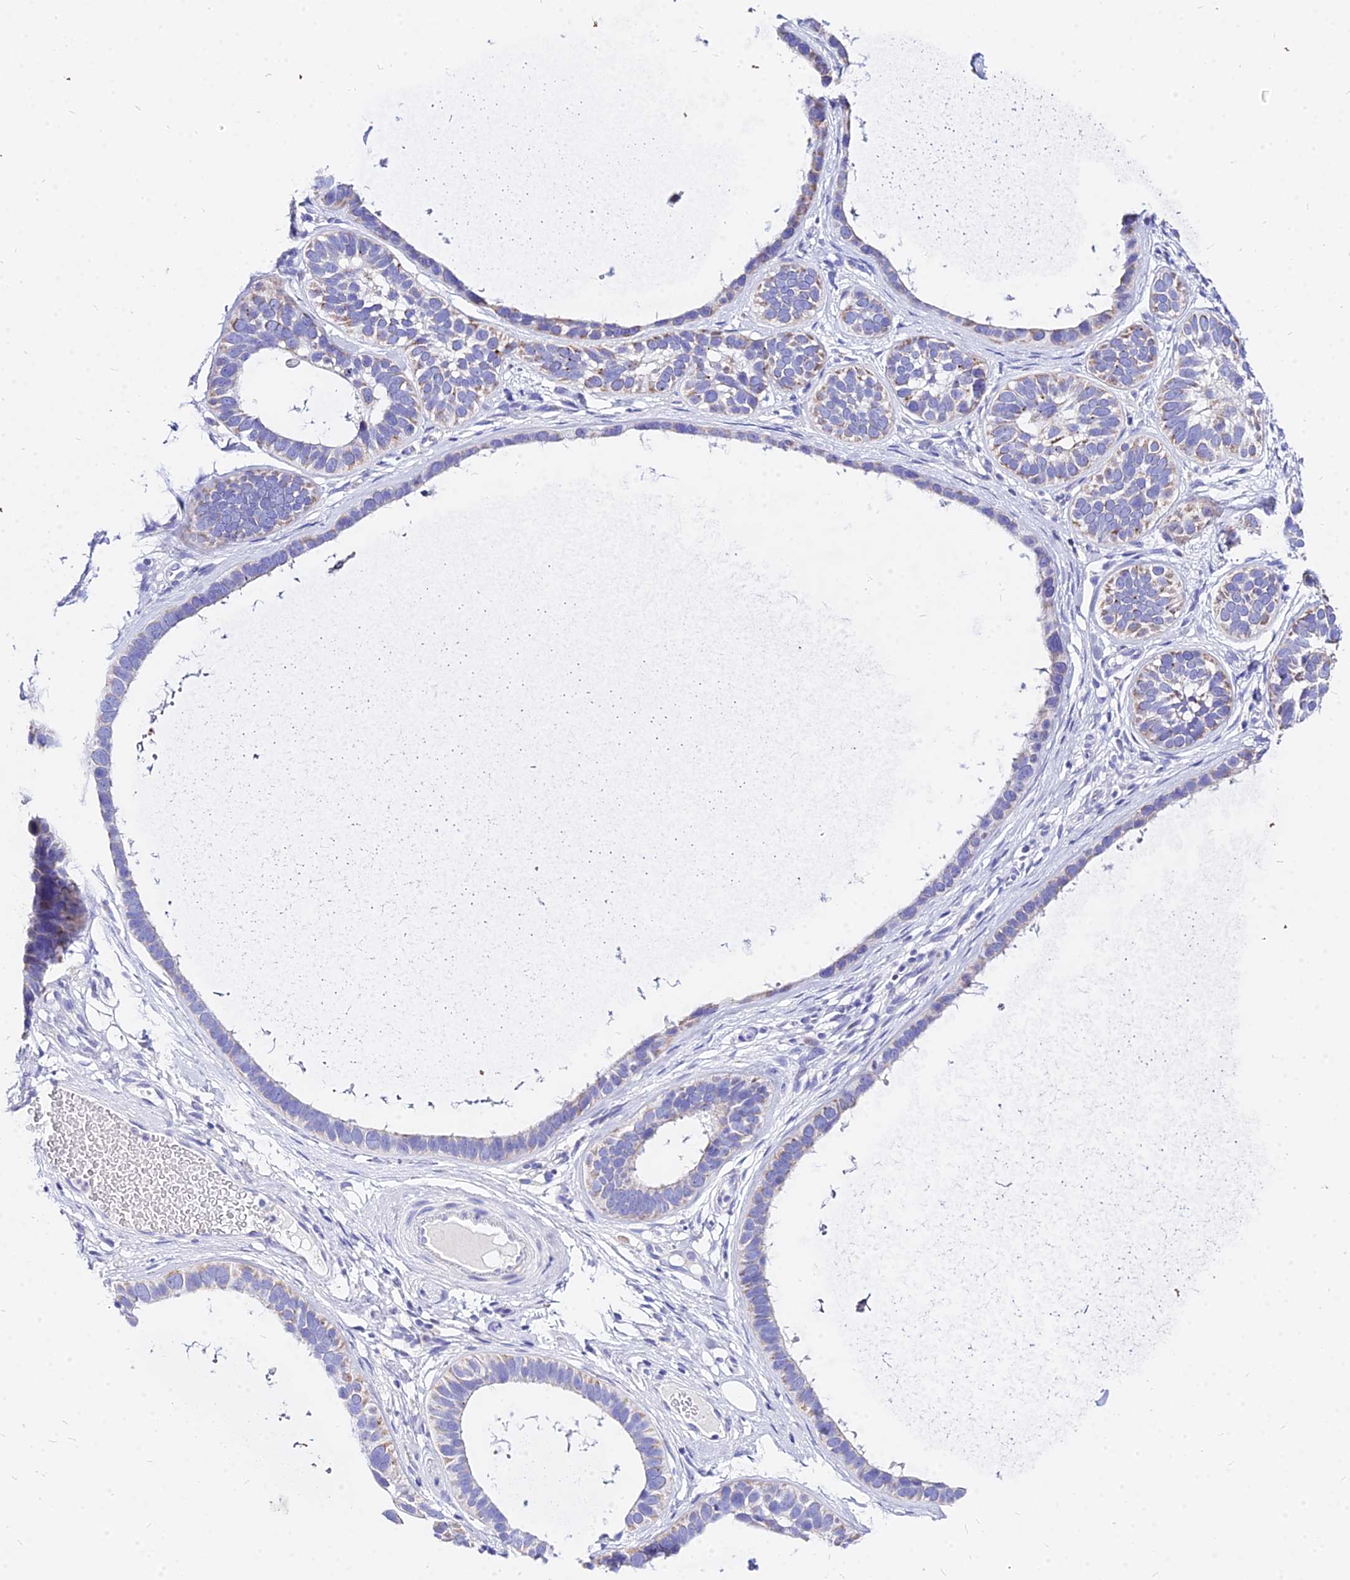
{"staining": {"intensity": "weak", "quantity": "25%-75%", "location": "cytoplasmic/membranous"}, "tissue": "skin cancer", "cell_type": "Tumor cells", "image_type": "cancer", "snomed": [{"axis": "morphology", "description": "Basal cell carcinoma"}, {"axis": "topography", "description": "Skin"}], "caption": "About 25%-75% of tumor cells in skin cancer (basal cell carcinoma) demonstrate weak cytoplasmic/membranous protein staining as visualized by brown immunohistochemical staining.", "gene": "CARD18", "patient": {"sex": "male", "age": 62}}